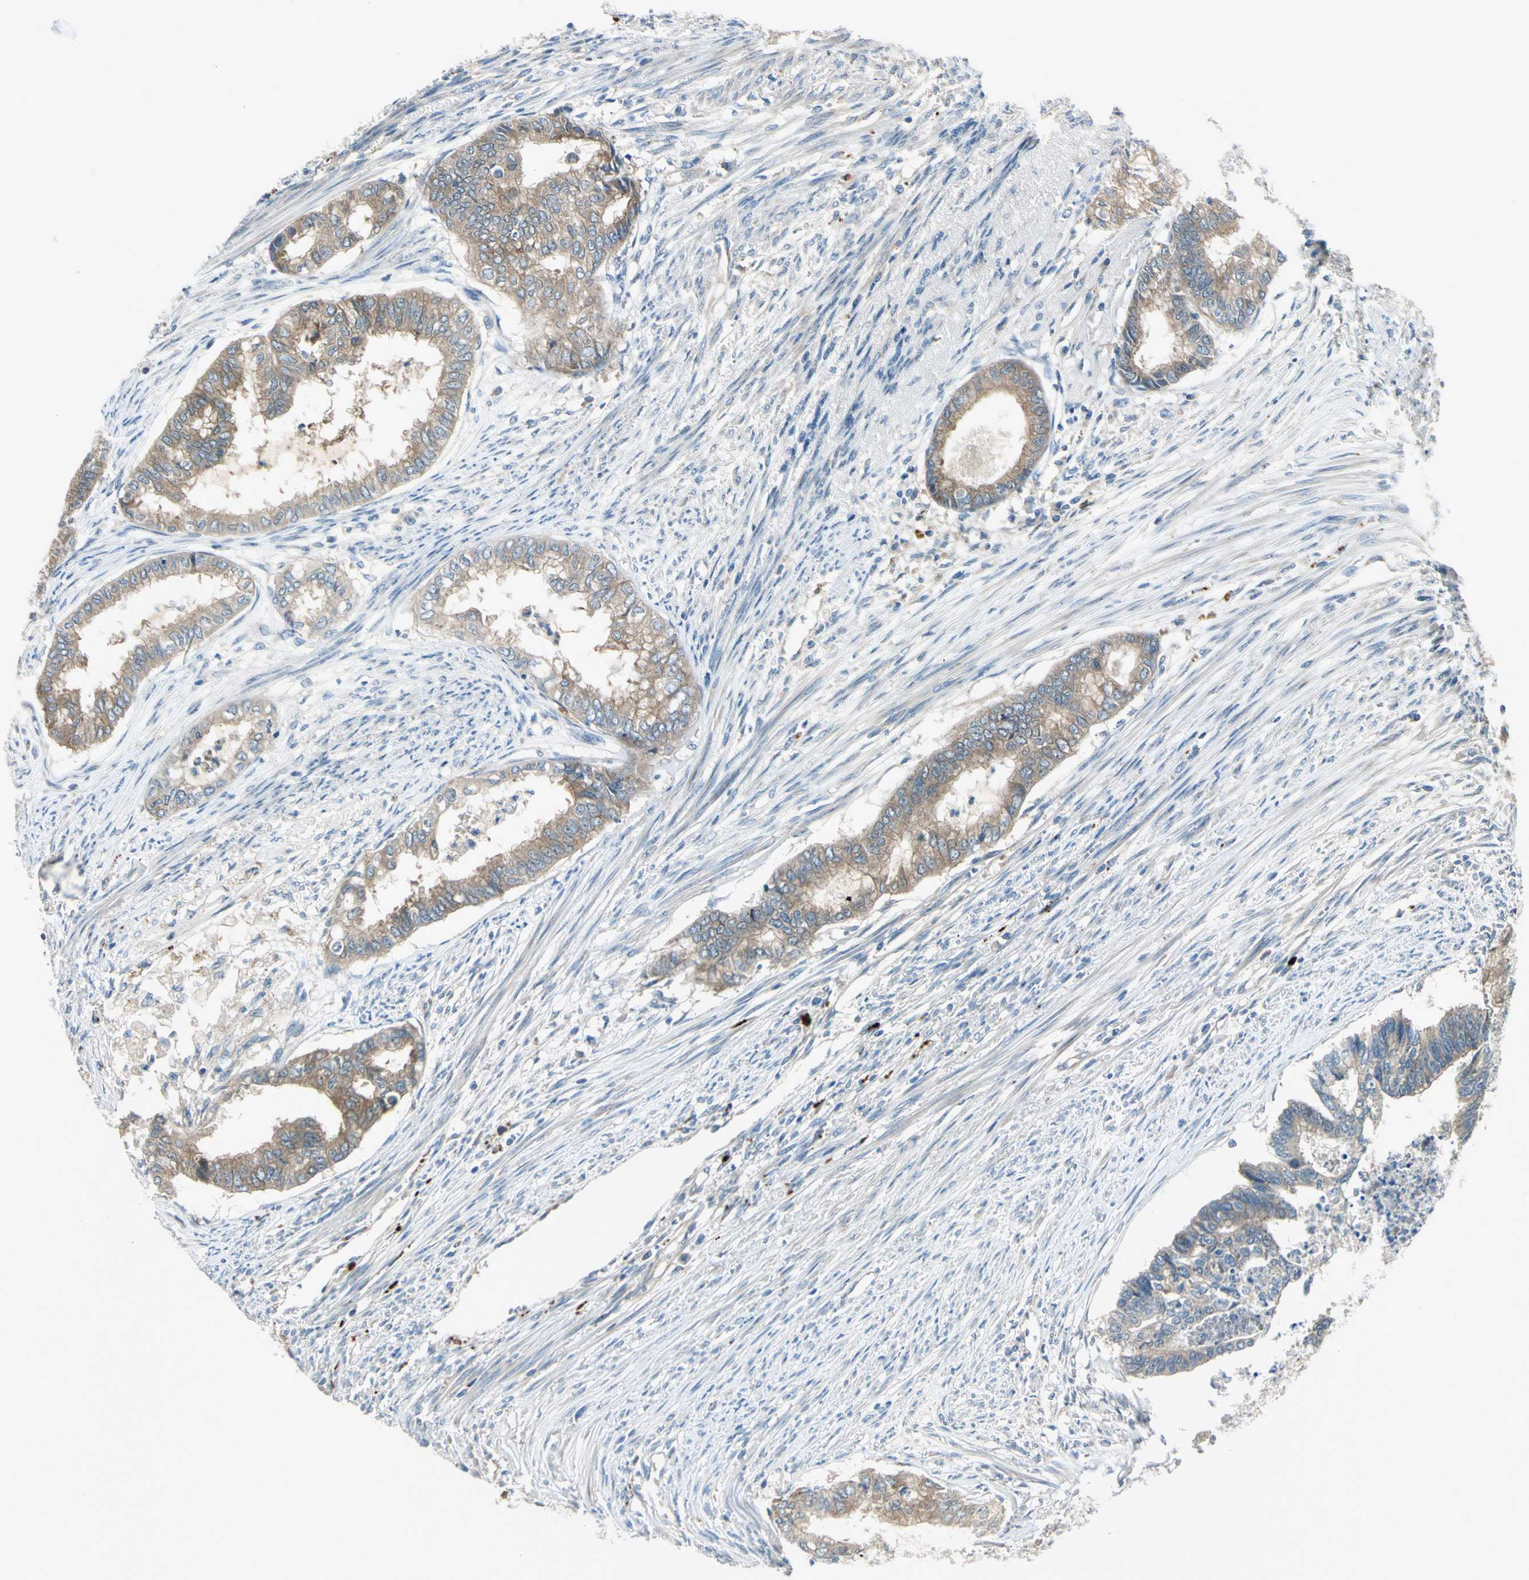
{"staining": {"intensity": "weak", "quantity": ">75%", "location": "cytoplasmic/membranous"}, "tissue": "endometrial cancer", "cell_type": "Tumor cells", "image_type": "cancer", "snomed": [{"axis": "morphology", "description": "Adenocarcinoma, NOS"}, {"axis": "topography", "description": "Endometrium"}], "caption": "There is low levels of weak cytoplasmic/membranous staining in tumor cells of adenocarcinoma (endometrial), as demonstrated by immunohistochemical staining (brown color).", "gene": "PRKAA1", "patient": {"sex": "female", "age": 79}}